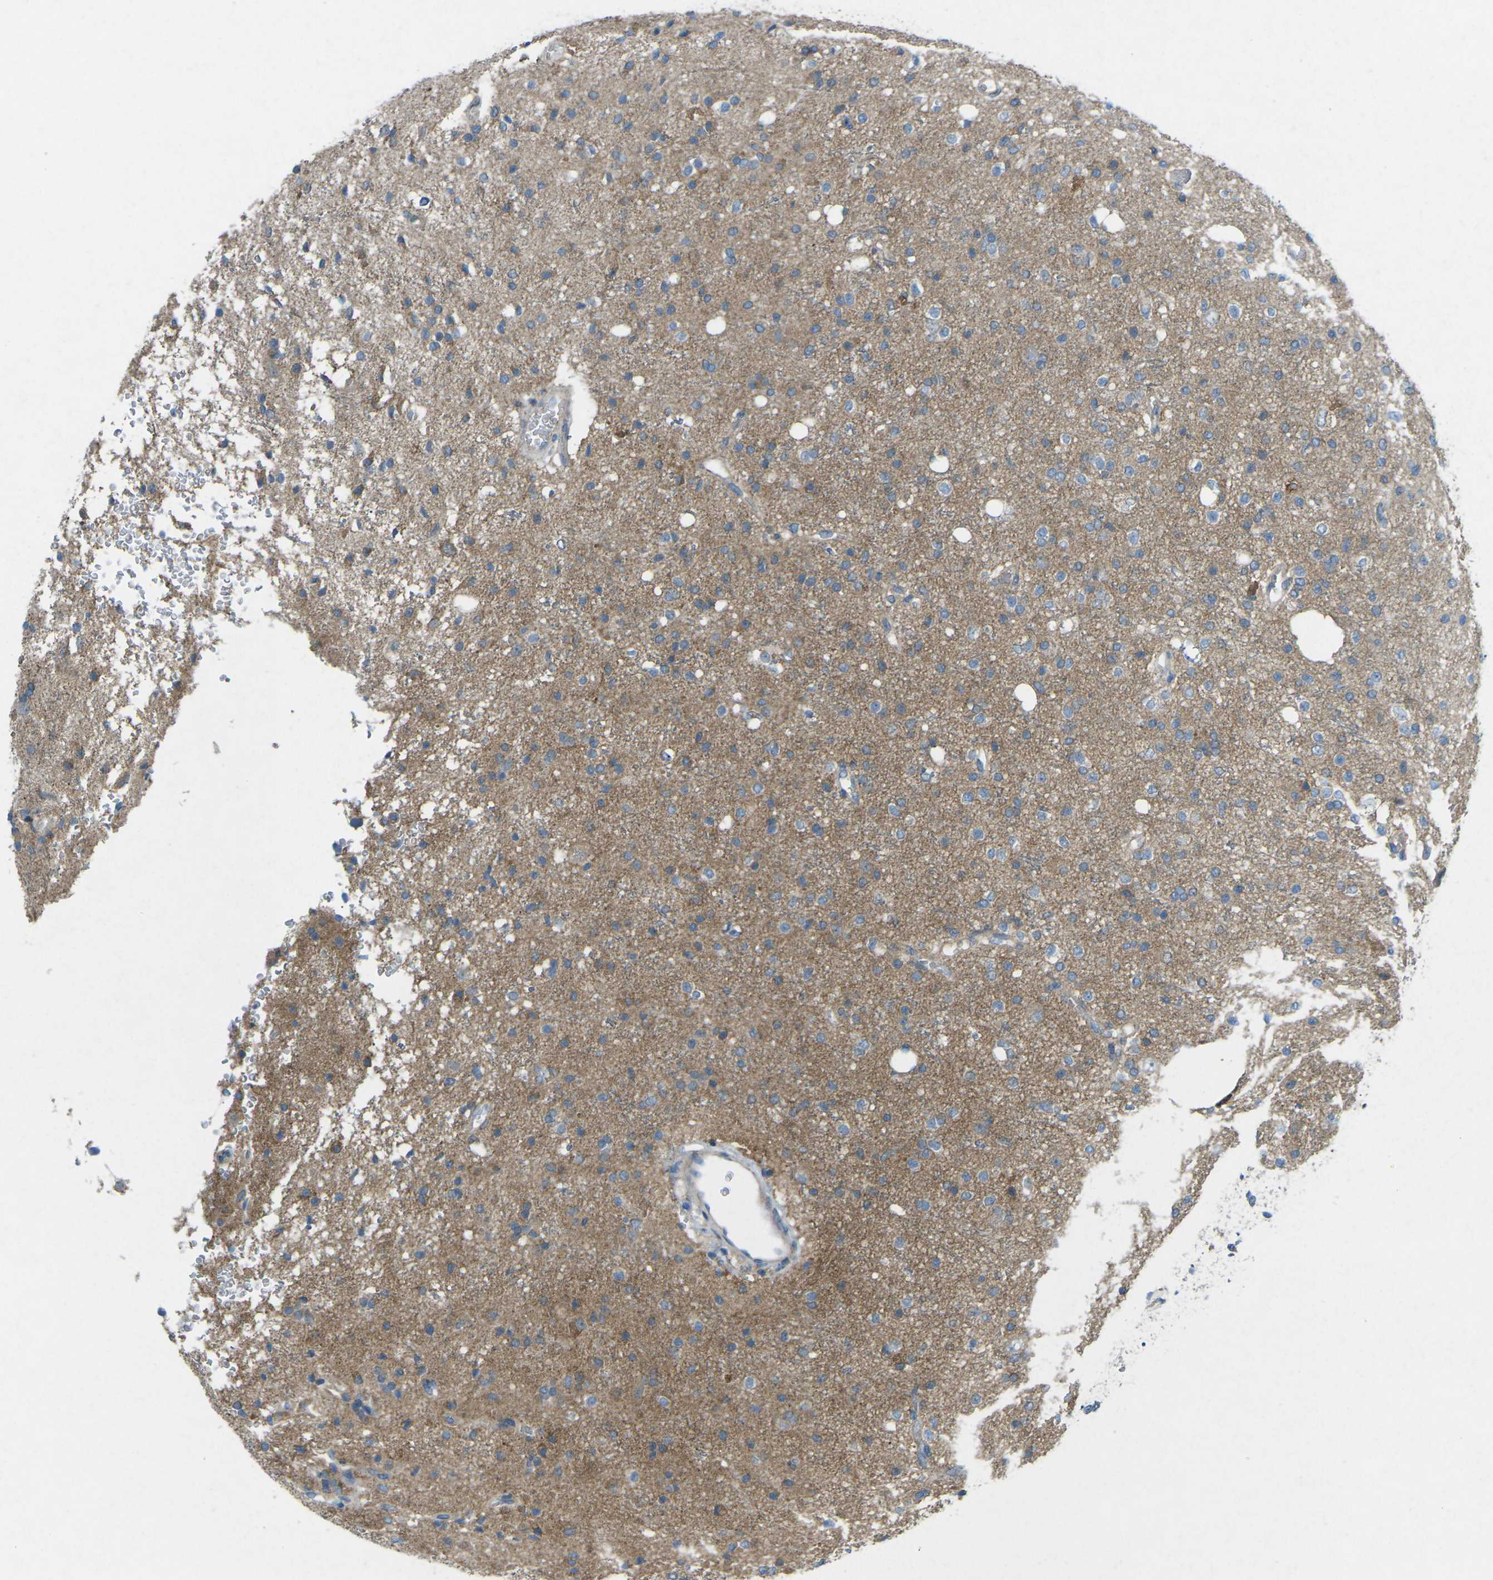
{"staining": {"intensity": "weak", "quantity": "25%-75%", "location": "cytoplasmic/membranous"}, "tissue": "glioma", "cell_type": "Tumor cells", "image_type": "cancer", "snomed": [{"axis": "morphology", "description": "Glioma, malignant, High grade"}, {"axis": "topography", "description": "Brain"}], "caption": "A high-resolution image shows immunohistochemistry staining of glioma, which demonstrates weak cytoplasmic/membranous positivity in approximately 25%-75% of tumor cells.", "gene": "STK11", "patient": {"sex": "male", "age": 47}}